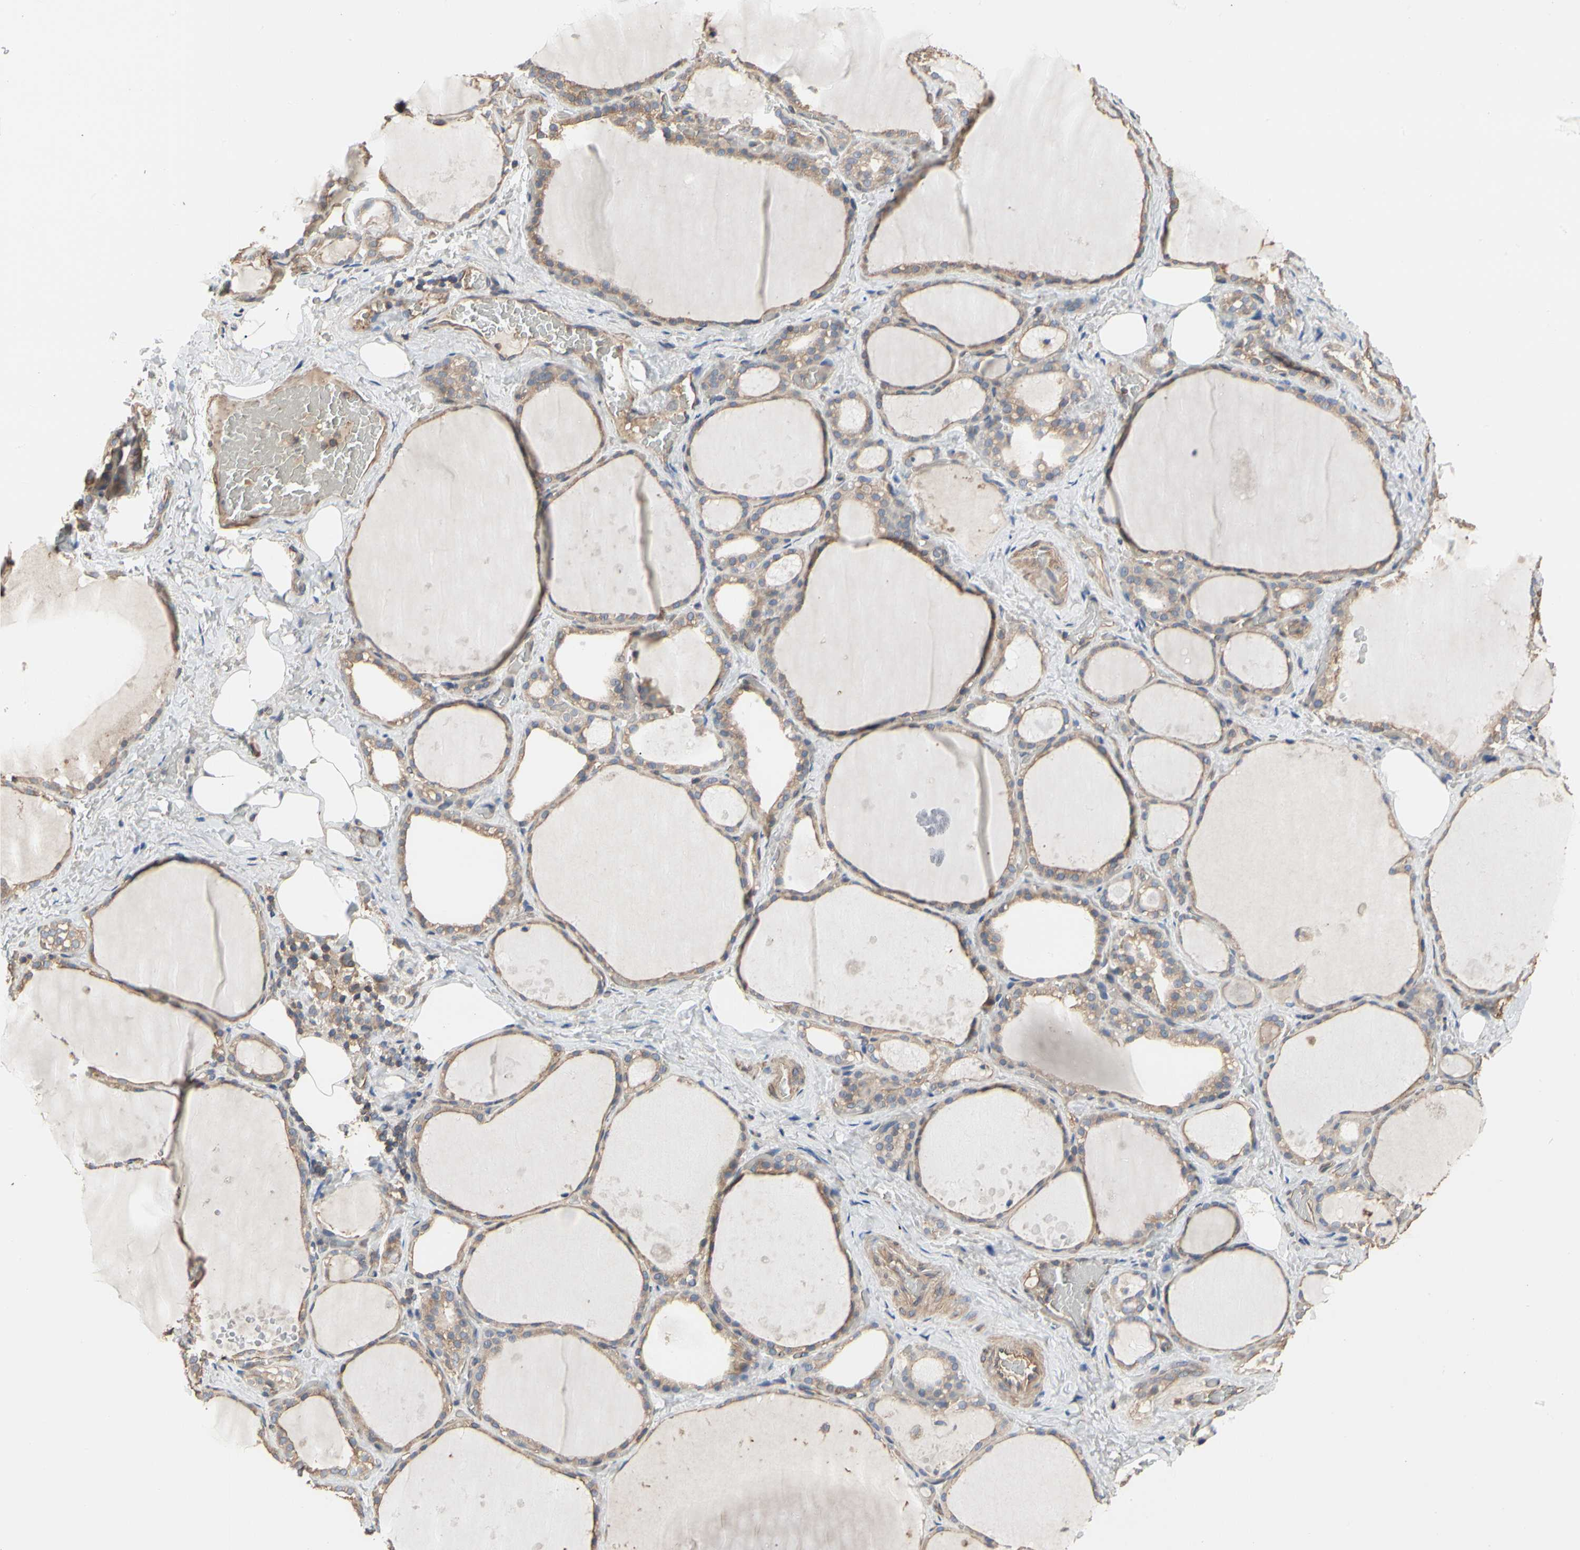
{"staining": {"intensity": "weak", "quantity": ">75%", "location": "cytoplasmic/membranous"}, "tissue": "thyroid gland", "cell_type": "Glandular cells", "image_type": "normal", "snomed": [{"axis": "morphology", "description": "Normal tissue, NOS"}, {"axis": "topography", "description": "Thyroid gland"}], "caption": "IHC (DAB (3,3'-diaminobenzidine)) staining of normal thyroid gland reveals weak cytoplasmic/membranous protein staining in about >75% of glandular cells.", "gene": "PDZK1", "patient": {"sex": "male", "age": 61}}